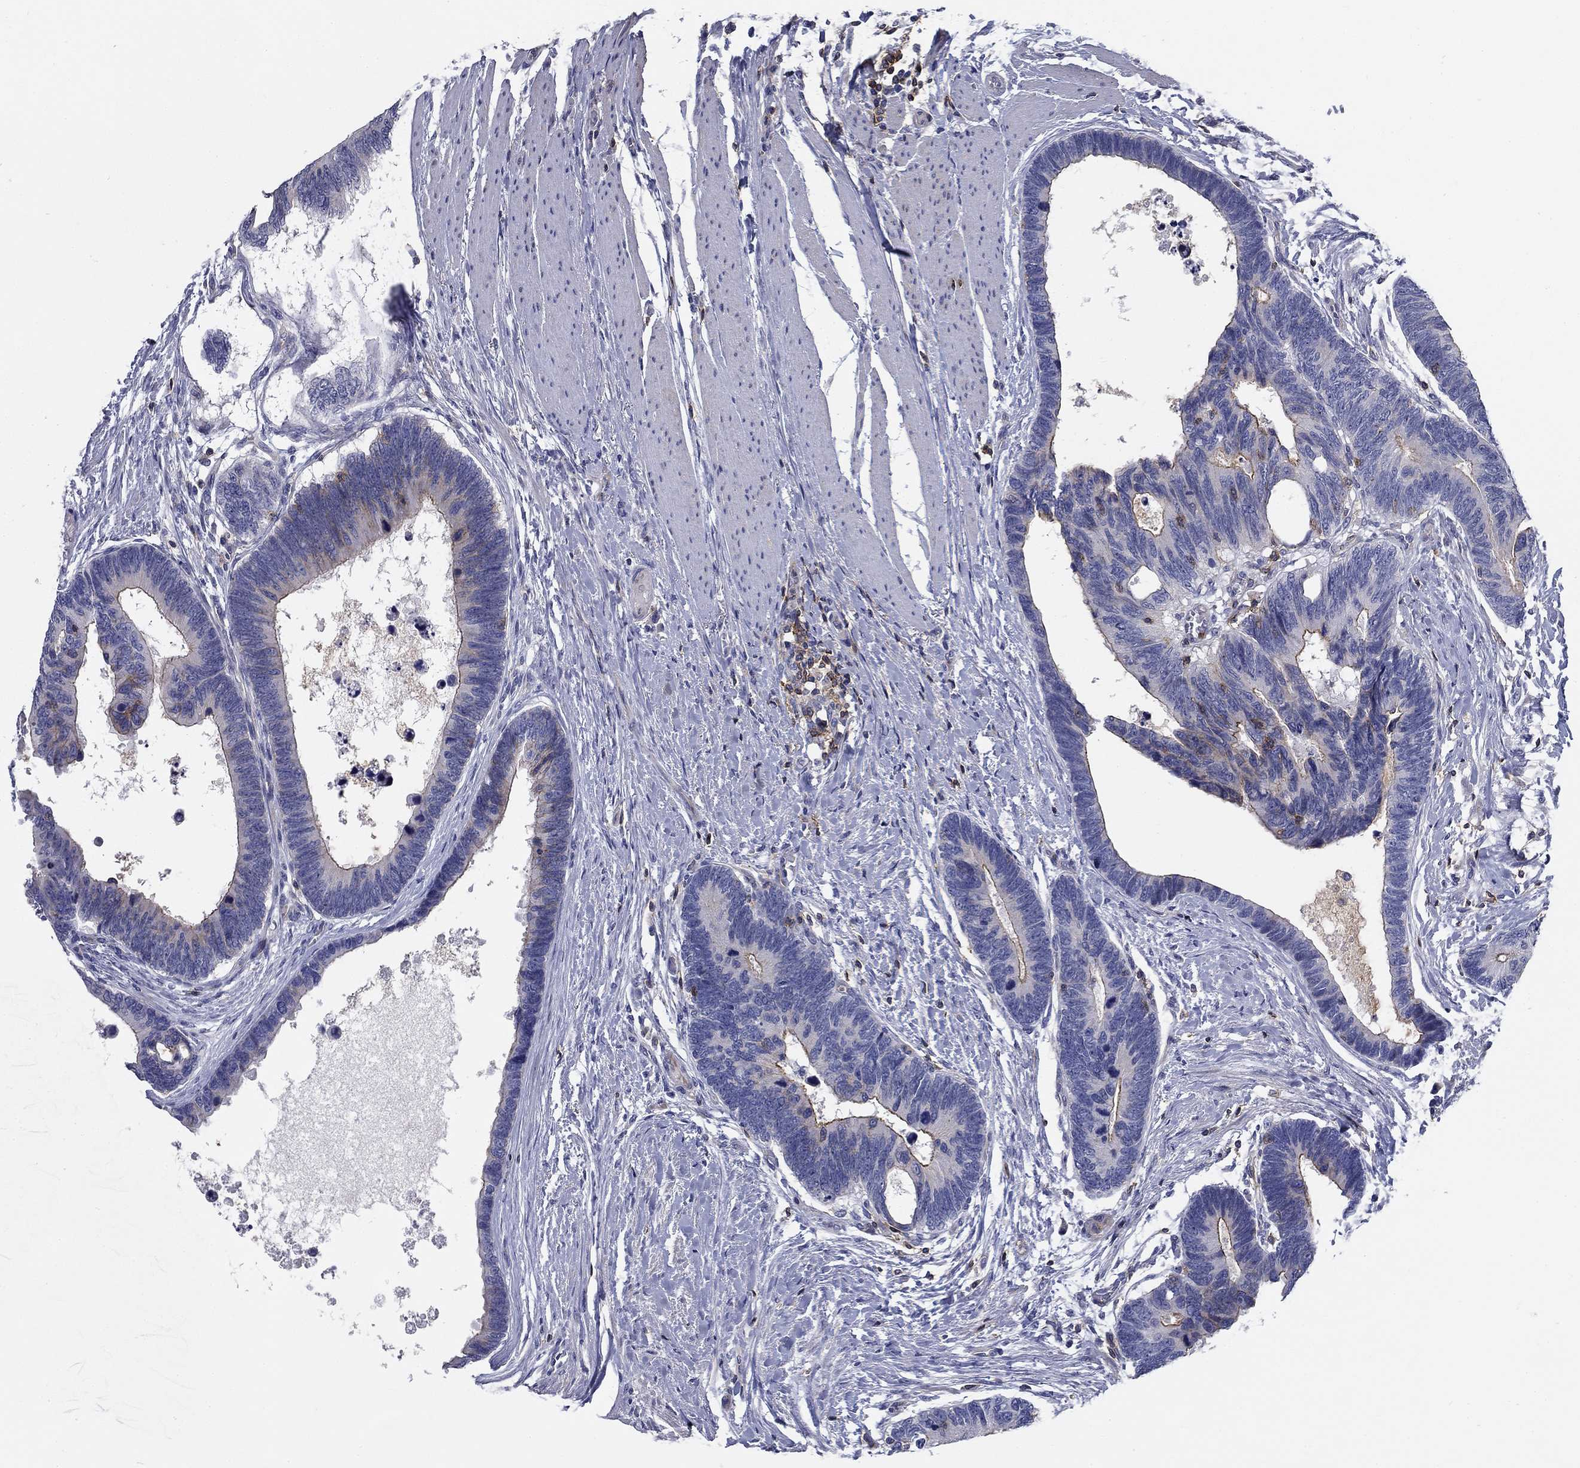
{"staining": {"intensity": "strong", "quantity": "<25%", "location": "cytoplasmic/membranous"}, "tissue": "colorectal cancer", "cell_type": "Tumor cells", "image_type": "cancer", "snomed": [{"axis": "morphology", "description": "Adenocarcinoma, NOS"}, {"axis": "topography", "description": "Colon"}], "caption": "Human colorectal cancer (adenocarcinoma) stained with a brown dye displays strong cytoplasmic/membranous positive staining in about <25% of tumor cells.", "gene": "SIT1", "patient": {"sex": "female", "age": 77}}